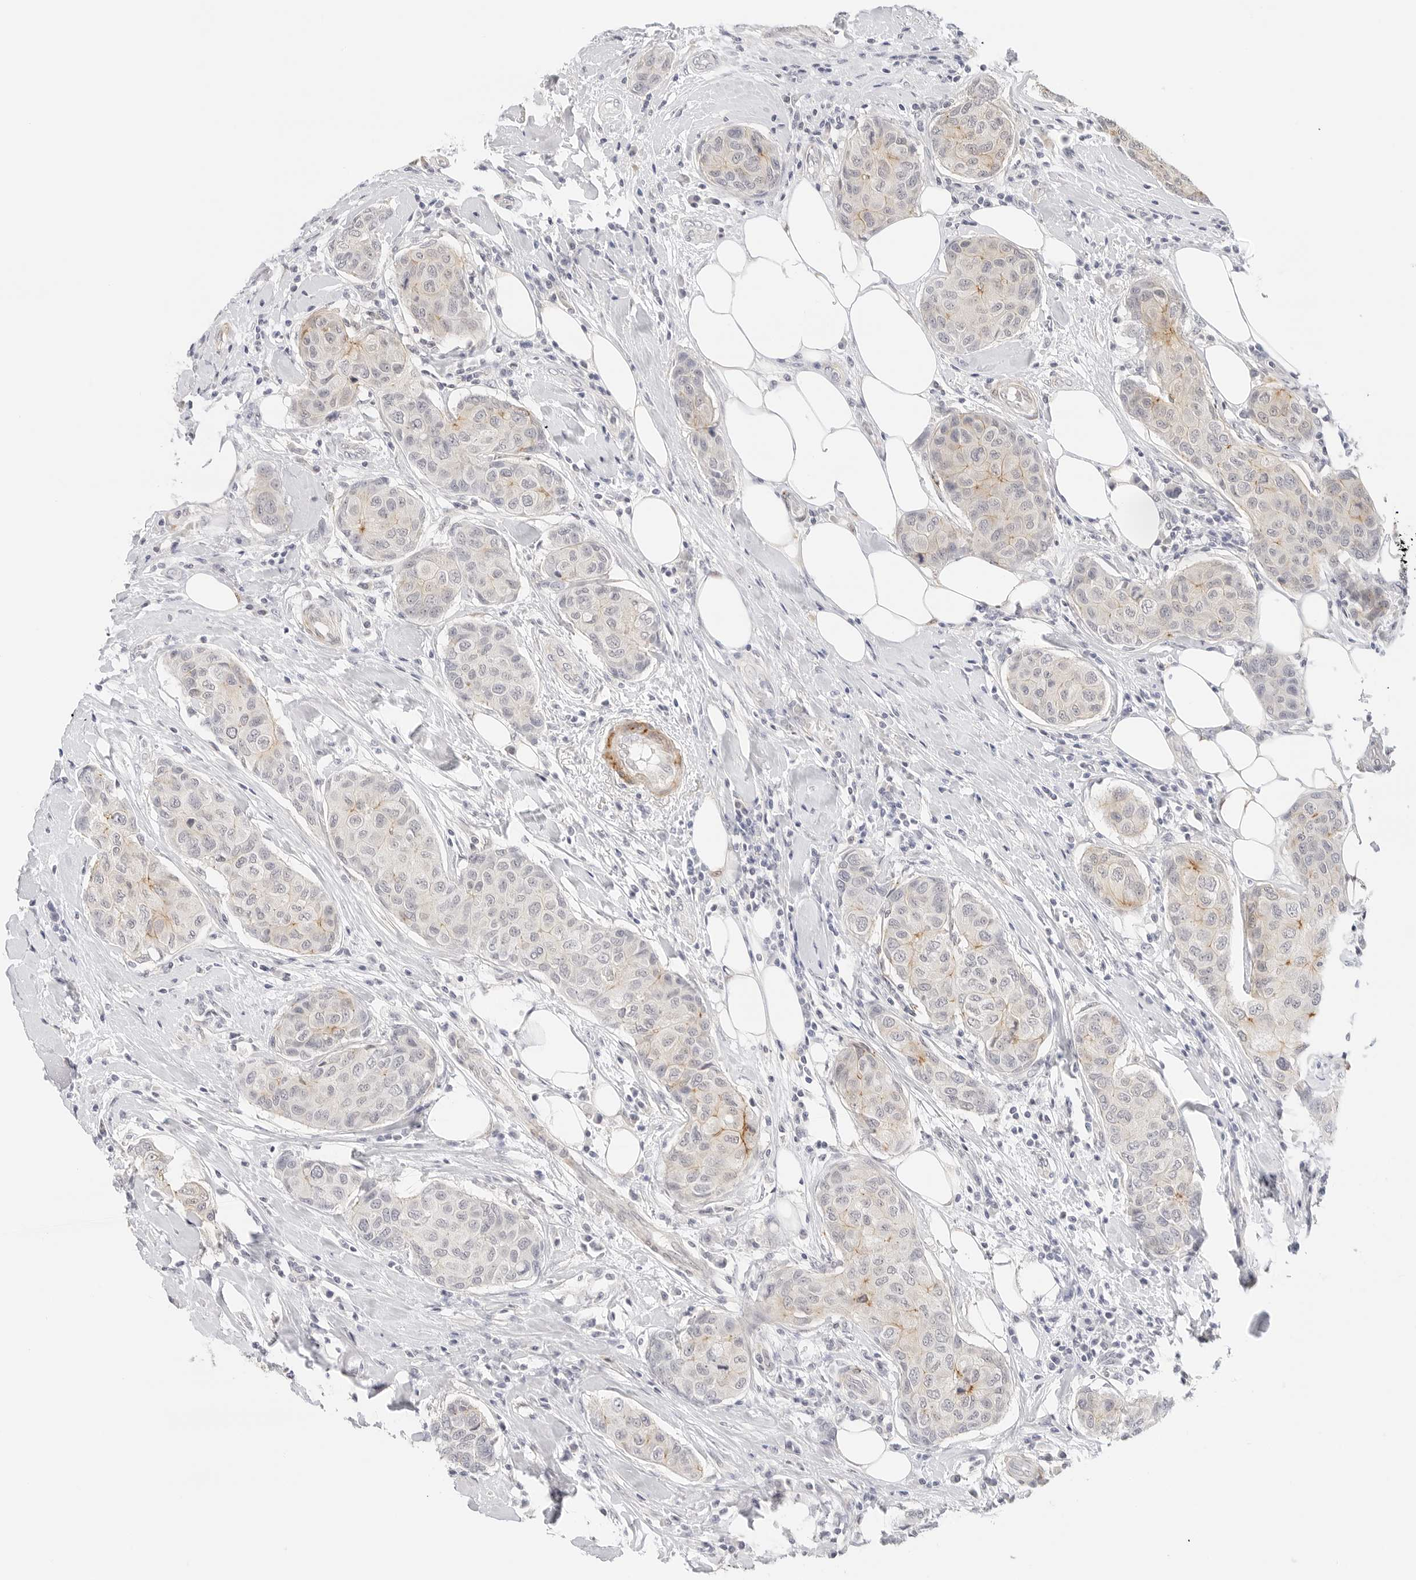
{"staining": {"intensity": "moderate", "quantity": "<25%", "location": "cytoplasmic/membranous"}, "tissue": "breast cancer", "cell_type": "Tumor cells", "image_type": "cancer", "snomed": [{"axis": "morphology", "description": "Duct carcinoma"}, {"axis": "topography", "description": "Breast"}], "caption": "Immunohistochemistry (IHC) photomicrograph of neoplastic tissue: breast cancer stained using immunohistochemistry (IHC) reveals low levels of moderate protein expression localized specifically in the cytoplasmic/membranous of tumor cells, appearing as a cytoplasmic/membranous brown color.", "gene": "PCDH19", "patient": {"sex": "female", "age": 80}}